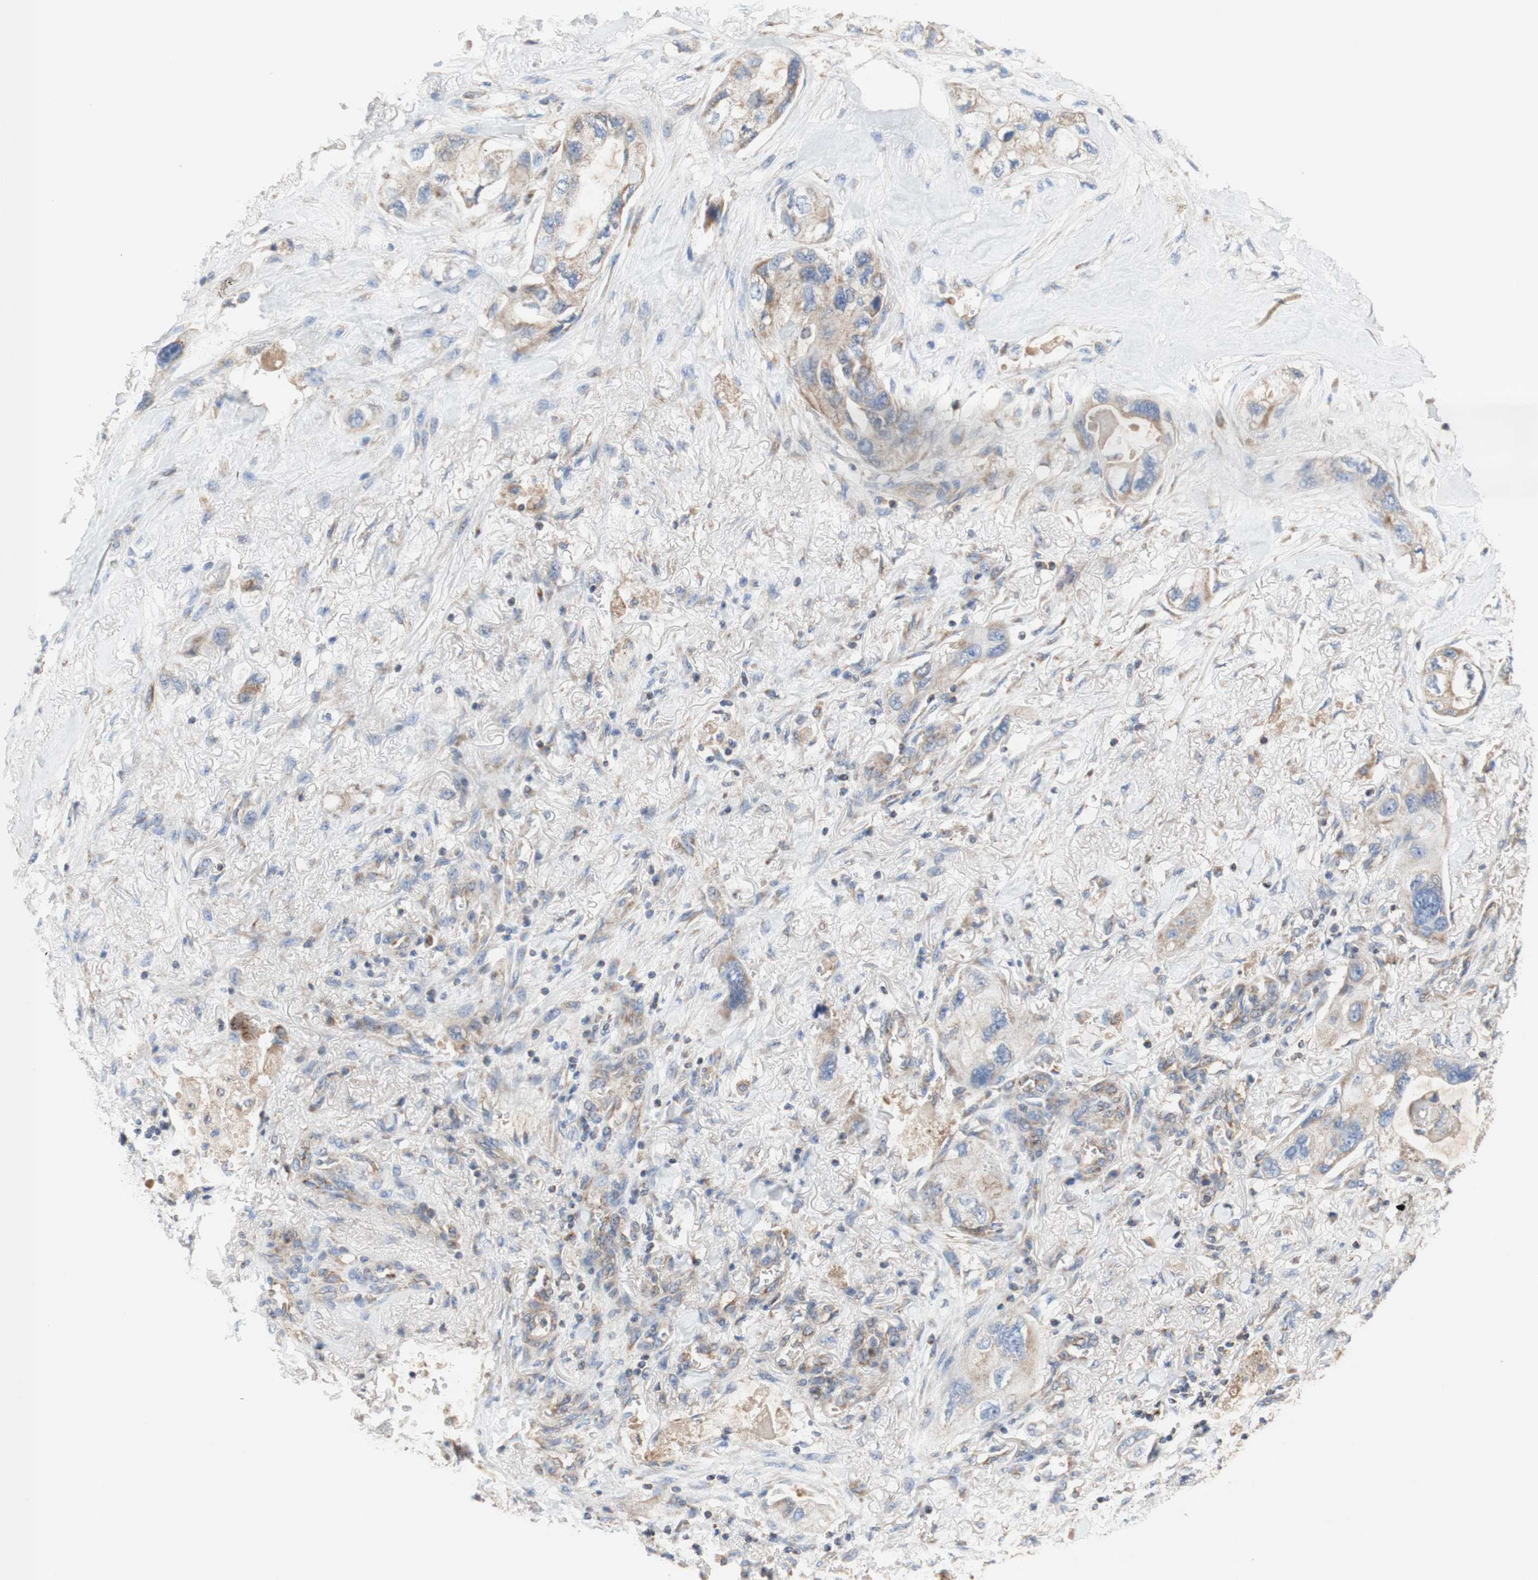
{"staining": {"intensity": "weak", "quantity": ">75%", "location": "cytoplasmic/membranous"}, "tissue": "lung cancer", "cell_type": "Tumor cells", "image_type": "cancer", "snomed": [{"axis": "morphology", "description": "Squamous cell carcinoma, NOS"}, {"axis": "topography", "description": "Lung"}], "caption": "Immunohistochemistry (IHC) staining of squamous cell carcinoma (lung), which demonstrates low levels of weak cytoplasmic/membranous staining in about >75% of tumor cells indicating weak cytoplasmic/membranous protein positivity. The staining was performed using DAB (brown) for protein detection and nuclei were counterstained in hematoxylin (blue).", "gene": "SDHB", "patient": {"sex": "female", "age": 73}}